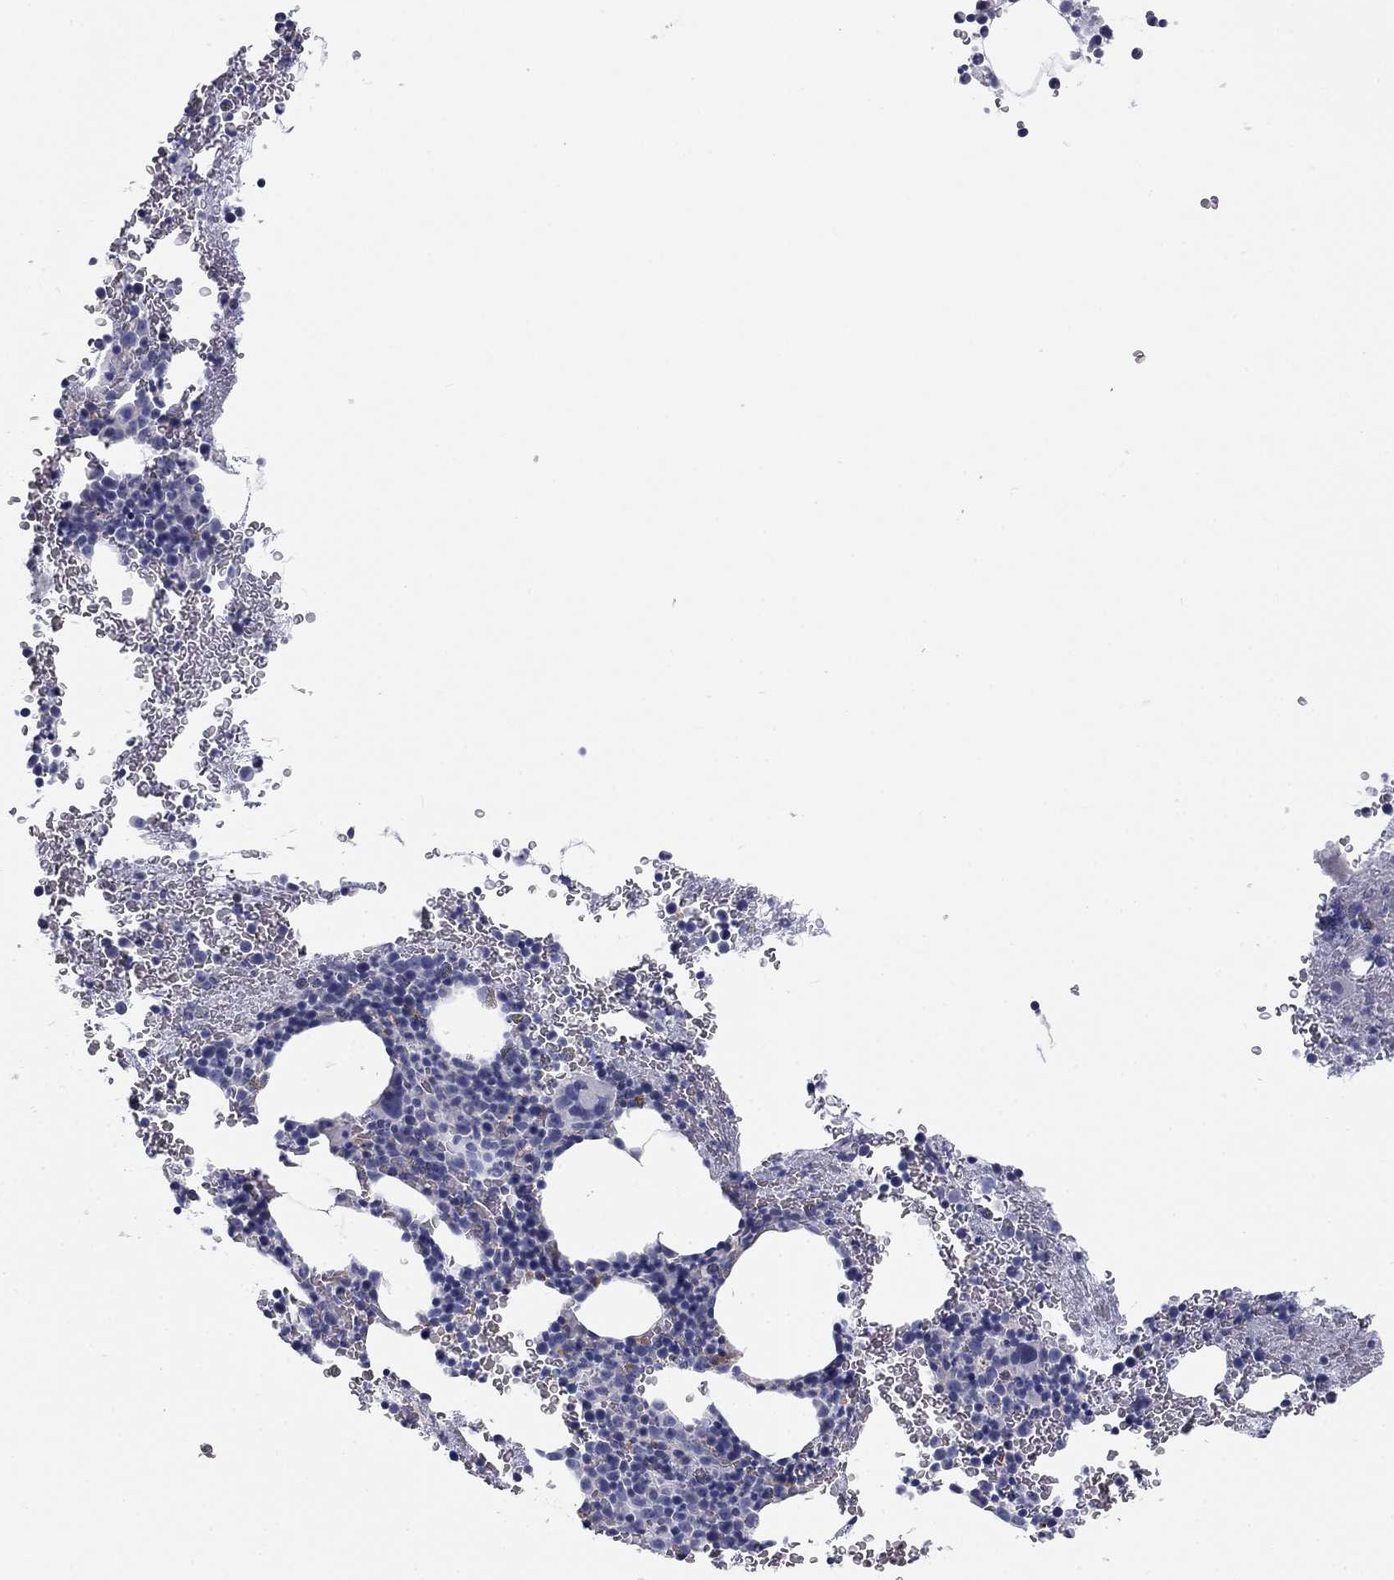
{"staining": {"intensity": "negative", "quantity": "none", "location": "none"}, "tissue": "bone marrow", "cell_type": "Hematopoietic cells", "image_type": "normal", "snomed": [{"axis": "morphology", "description": "Normal tissue, NOS"}, {"axis": "topography", "description": "Bone marrow"}], "caption": "Immunohistochemical staining of unremarkable human bone marrow displays no significant staining in hematopoietic cells.", "gene": "CALB1", "patient": {"sex": "male", "age": 50}}